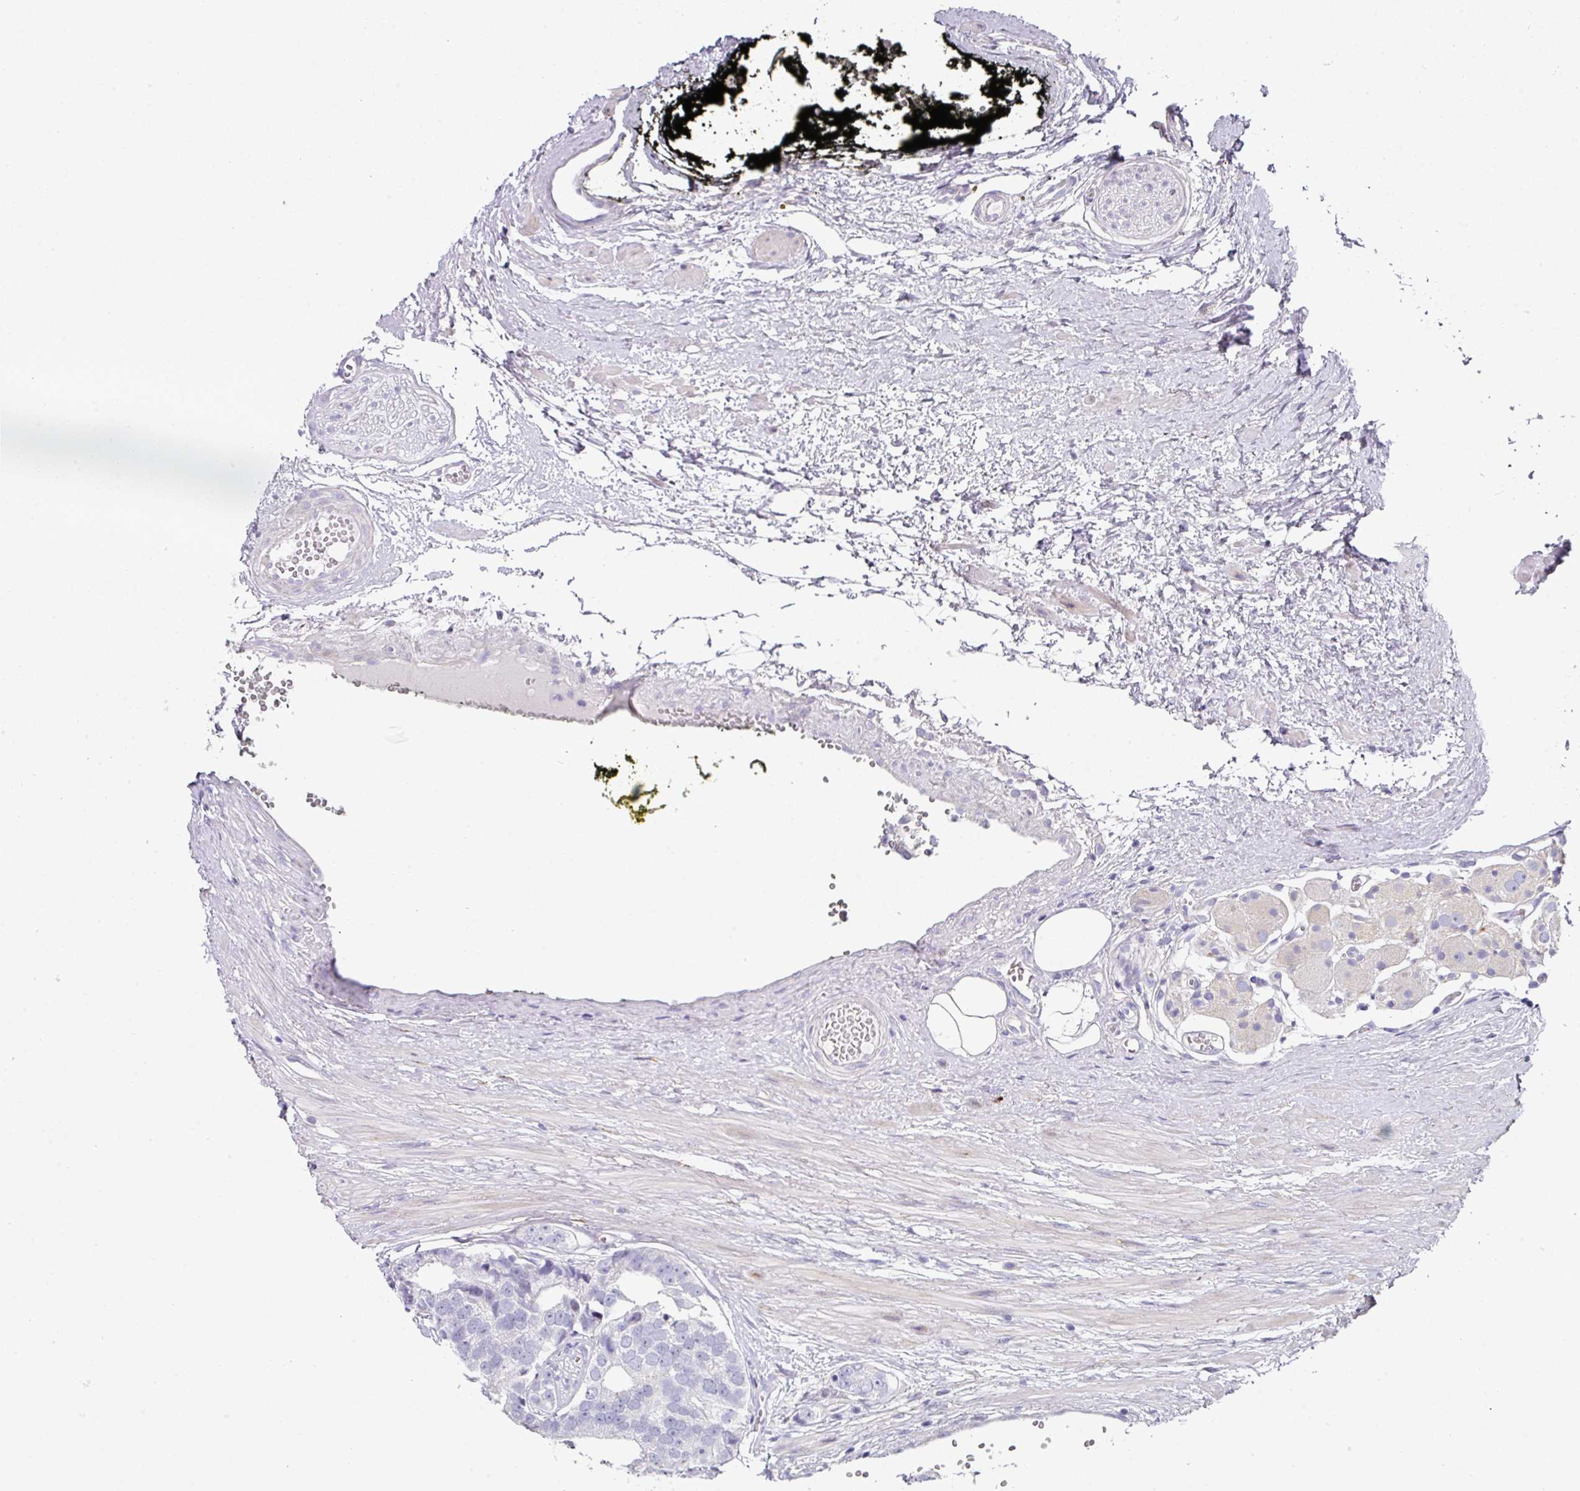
{"staining": {"intensity": "moderate", "quantity": "<25%", "location": "cytoplasmic/membranous"}, "tissue": "prostate cancer", "cell_type": "Tumor cells", "image_type": "cancer", "snomed": [{"axis": "morphology", "description": "Adenocarcinoma, High grade"}, {"axis": "topography", "description": "Prostate"}], "caption": "IHC of high-grade adenocarcinoma (prostate) displays low levels of moderate cytoplasmic/membranous staining in approximately <25% of tumor cells.", "gene": "ANKRD29", "patient": {"sex": "male", "age": 71}}